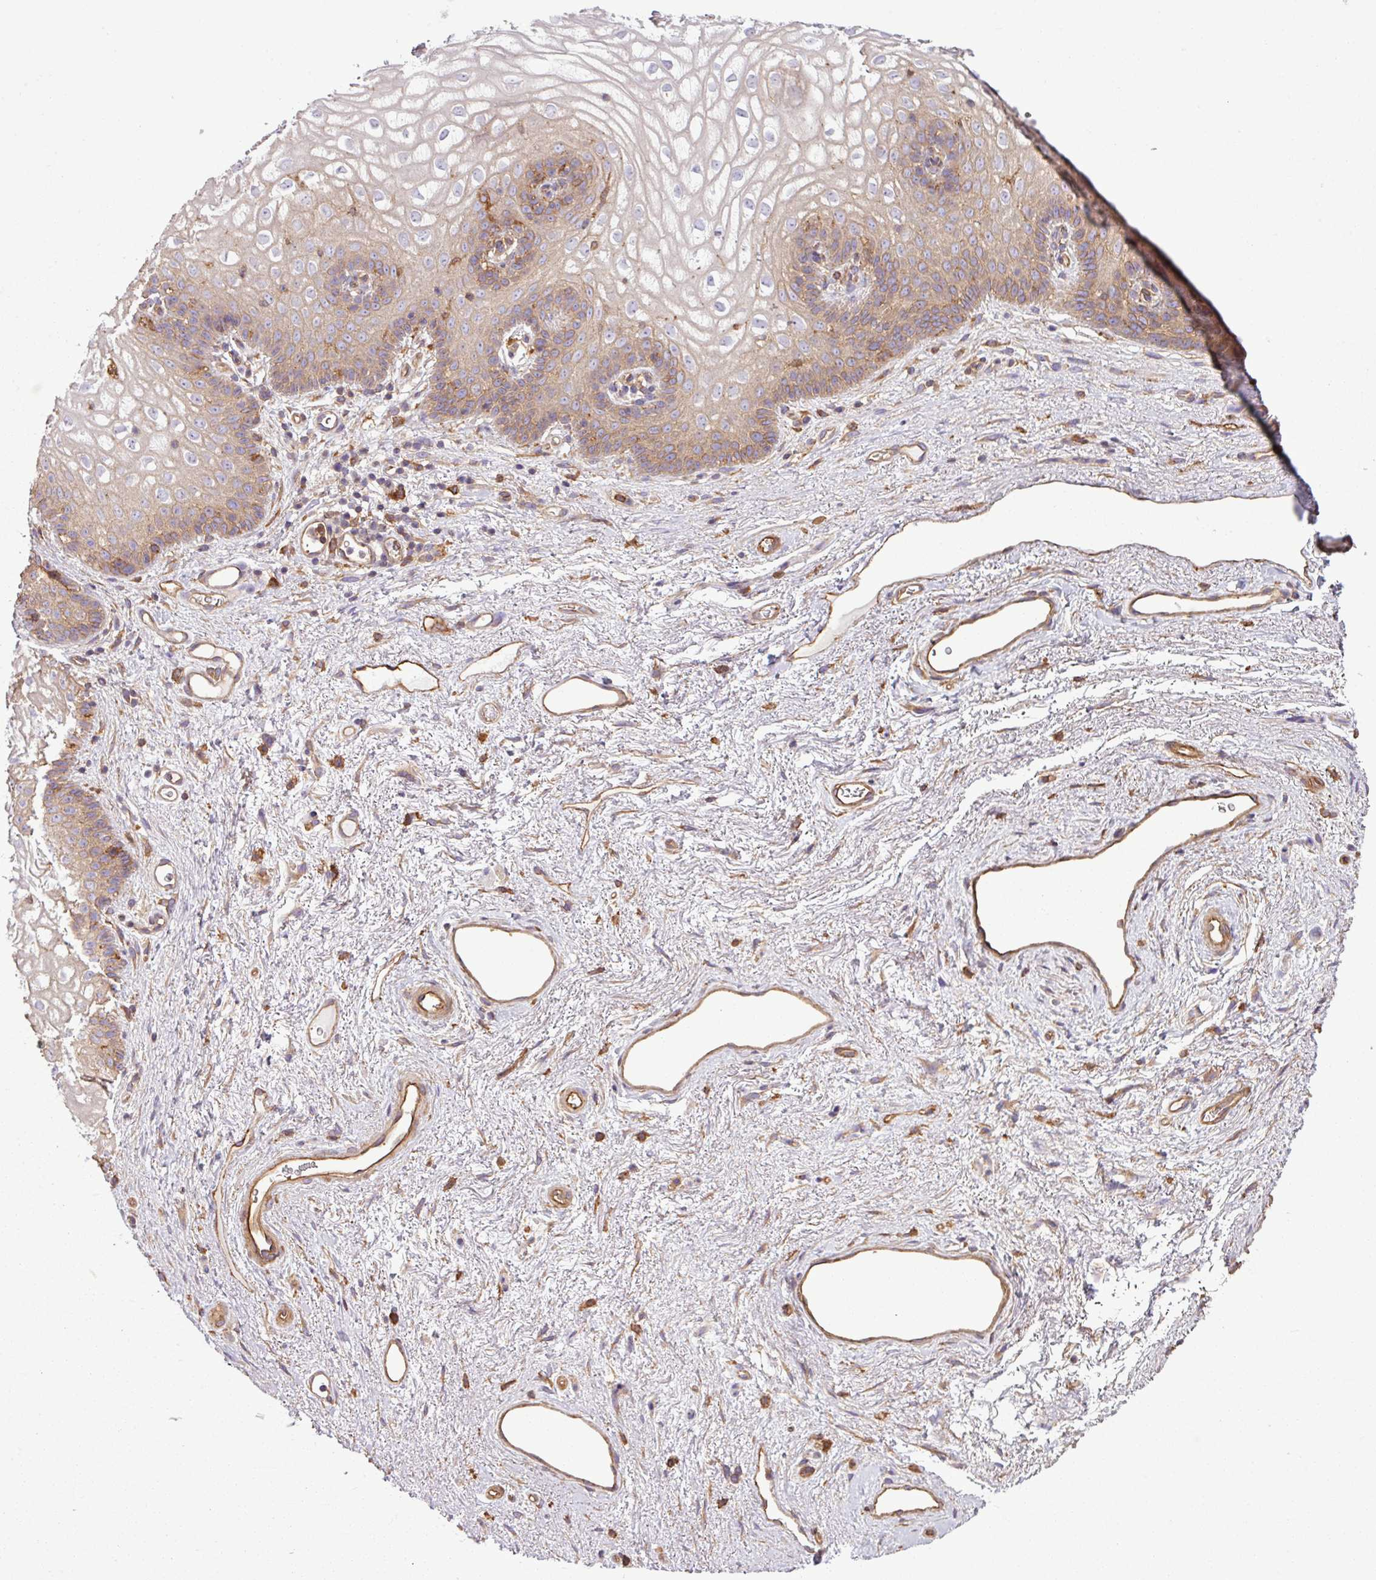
{"staining": {"intensity": "weak", "quantity": "25%-75%", "location": "cytoplasmic/membranous"}, "tissue": "vagina", "cell_type": "Squamous epithelial cells", "image_type": "normal", "snomed": [{"axis": "morphology", "description": "Normal tissue, NOS"}, {"axis": "topography", "description": "Vagina"}], "caption": "Protein positivity by IHC reveals weak cytoplasmic/membranous staining in about 25%-75% of squamous epithelial cells in unremarkable vagina.", "gene": "PACSIN2", "patient": {"sex": "female", "age": 47}}